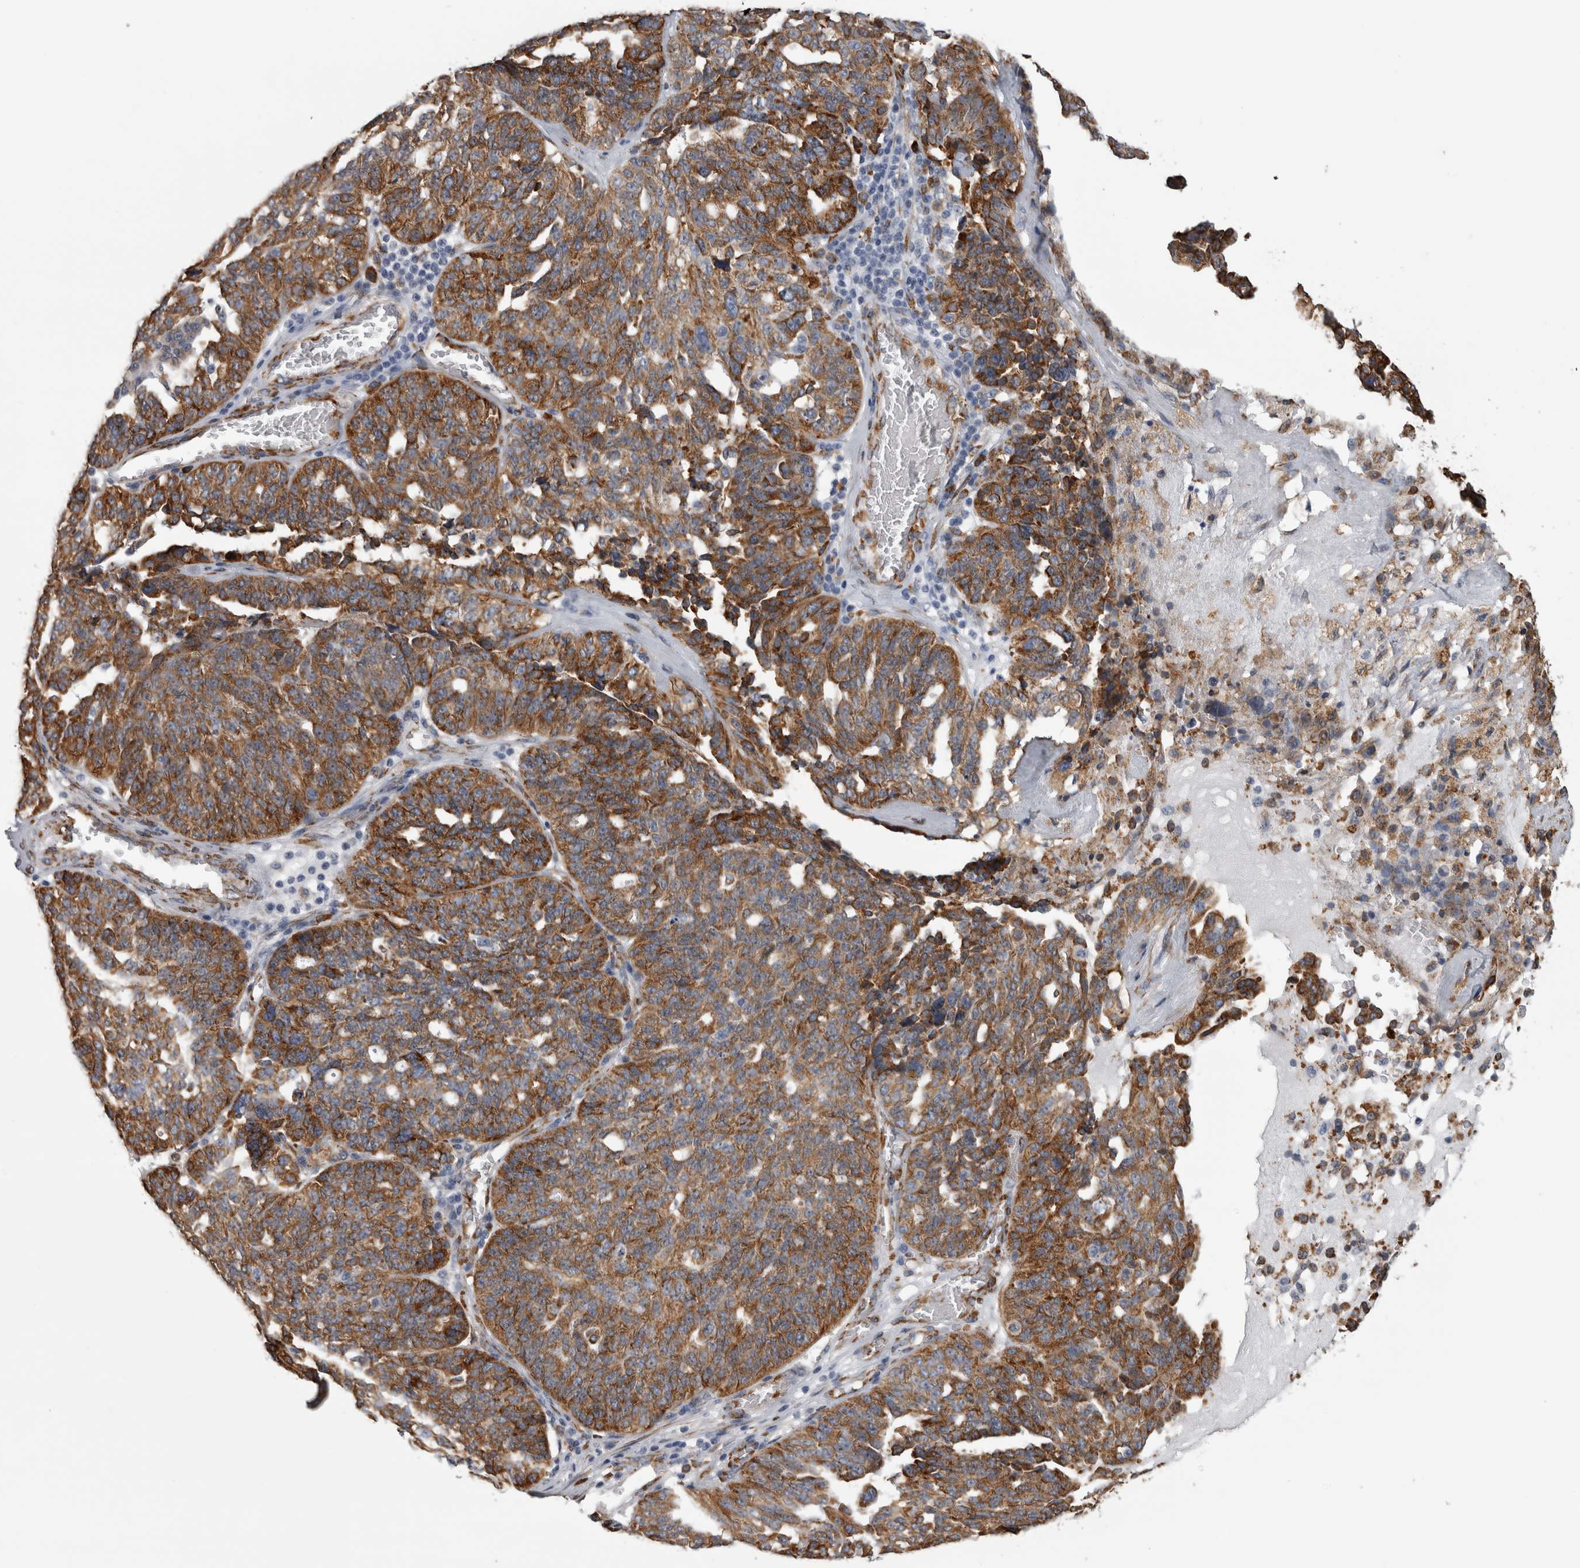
{"staining": {"intensity": "strong", "quantity": ">75%", "location": "cytoplasmic/membranous"}, "tissue": "ovarian cancer", "cell_type": "Tumor cells", "image_type": "cancer", "snomed": [{"axis": "morphology", "description": "Cystadenocarcinoma, serous, NOS"}, {"axis": "topography", "description": "Ovary"}], "caption": "The micrograph shows a brown stain indicating the presence of a protein in the cytoplasmic/membranous of tumor cells in ovarian cancer.", "gene": "FHIP2B", "patient": {"sex": "female", "age": 59}}